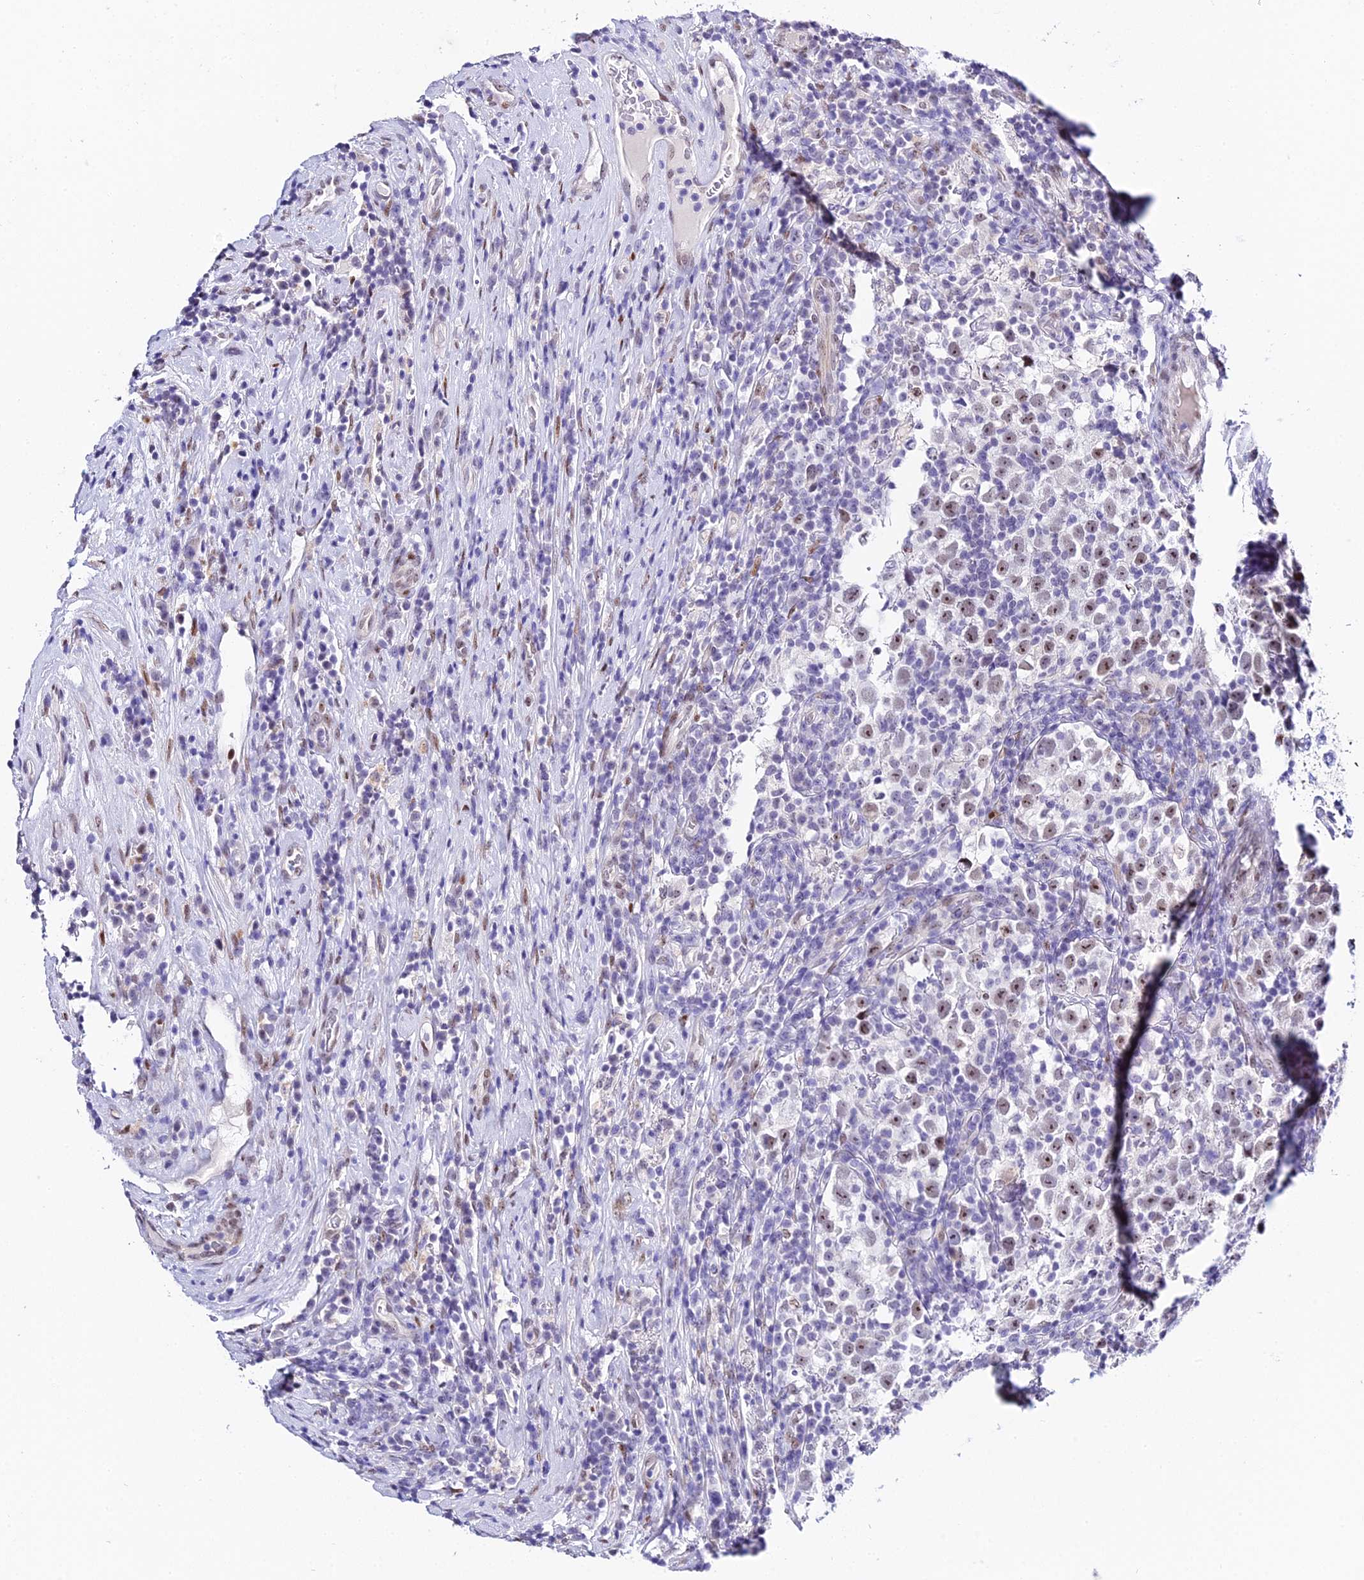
{"staining": {"intensity": "weak", "quantity": "25%-75%", "location": "nuclear"}, "tissue": "testis cancer", "cell_type": "Tumor cells", "image_type": "cancer", "snomed": [{"axis": "morphology", "description": "Normal tissue, NOS"}, {"axis": "morphology", "description": "Seminoma, NOS"}, {"axis": "topography", "description": "Testis"}], "caption": "IHC image of neoplastic tissue: human testis cancer (seminoma) stained using immunohistochemistry (IHC) demonstrates low levels of weak protein expression localized specifically in the nuclear of tumor cells, appearing as a nuclear brown color.", "gene": "POFUT2", "patient": {"sex": "male", "age": 43}}